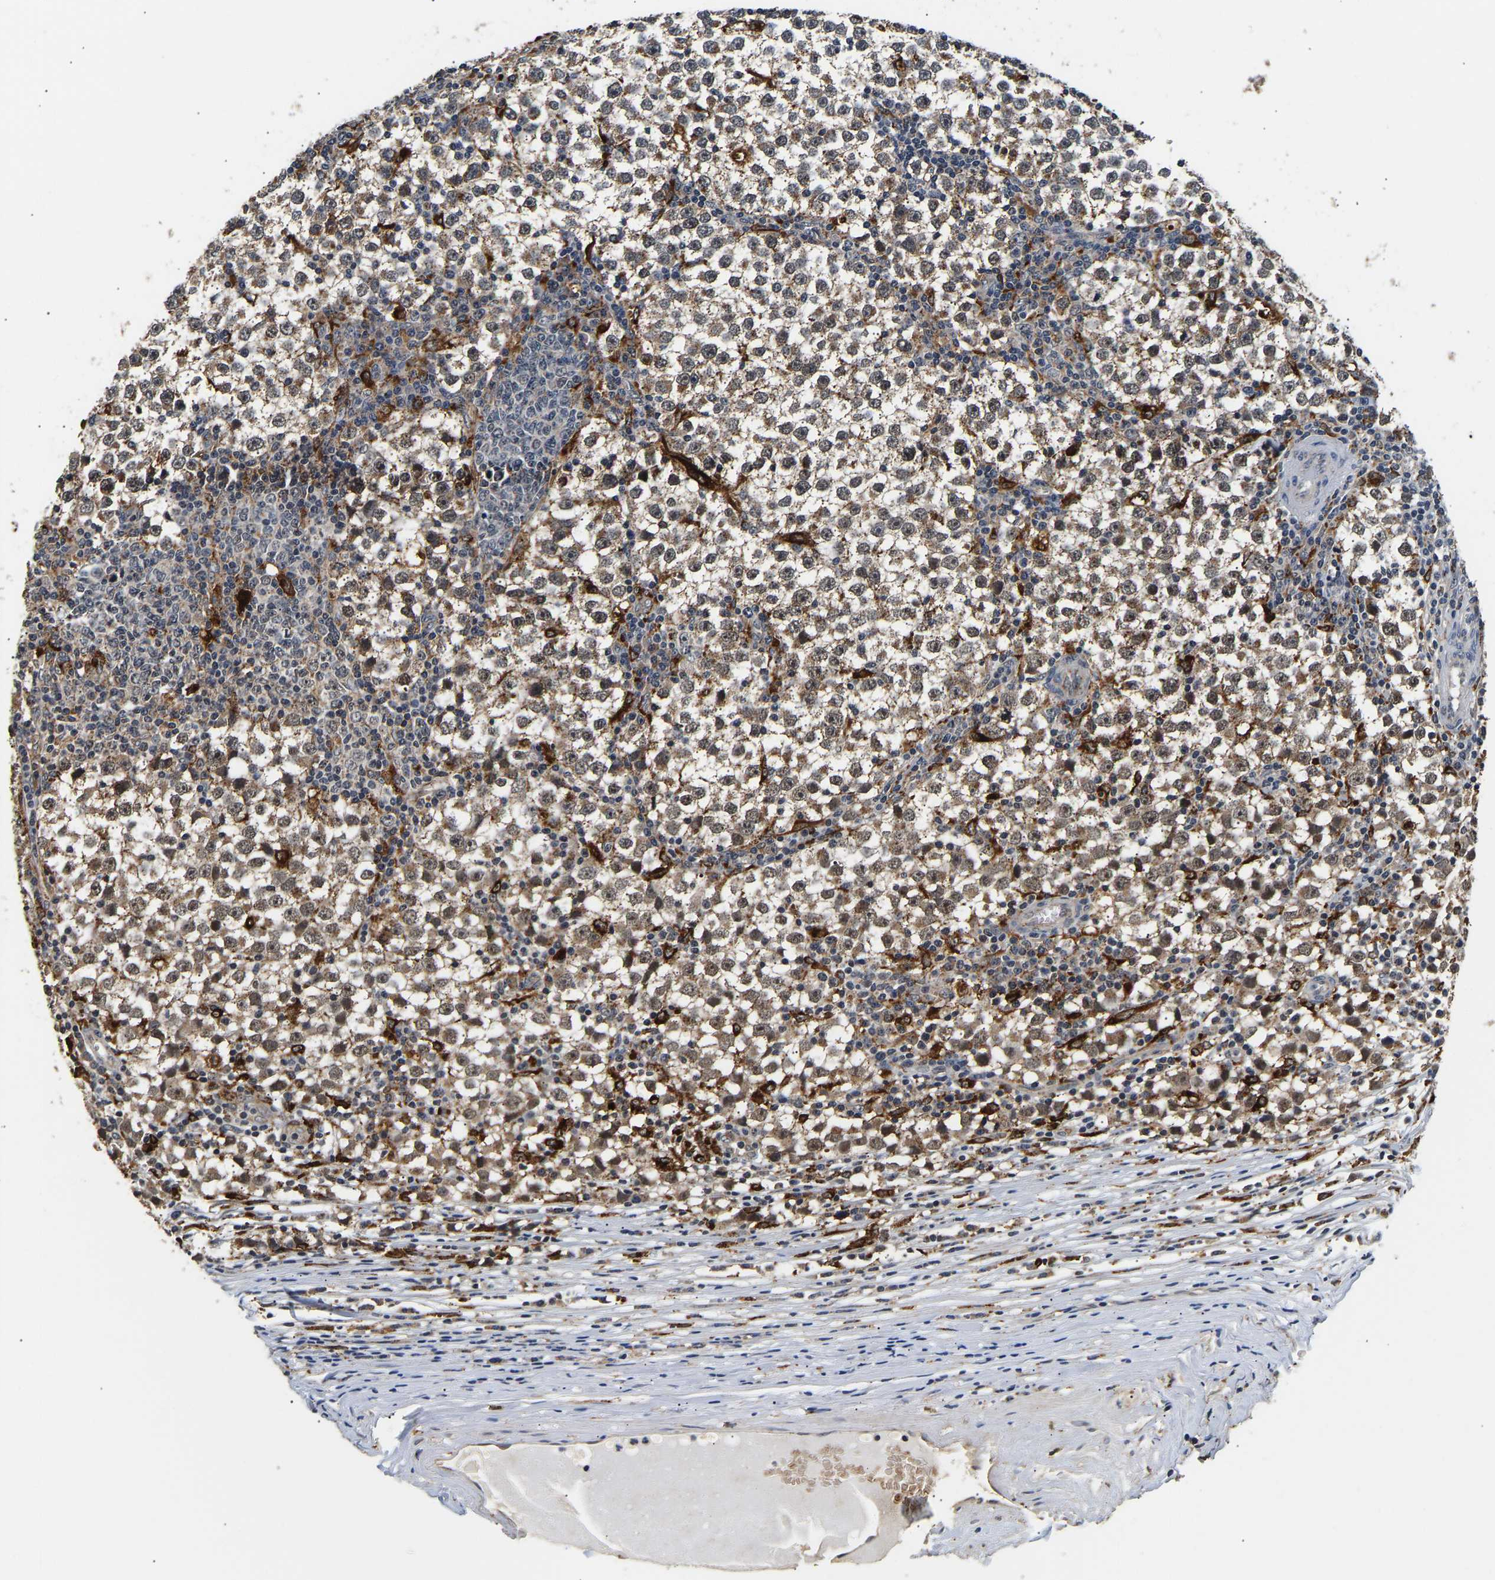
{"staining": {"intensity": "weak", "quantity": ">75%", "location": "cytoplasmic/membranous"}, "tissue": "testis cancer", "cell_type": "Tumor cells", "image_type": "cancer", "snomed": [{"axis": "morphology", "description": "Seminoma, NOS"}, {"axis": "topography", "description": "Testis"}], "caption": "Immunohistochemical staining of testis cancer (seminoma) demonstrates weak cytoplasmic/membranous protein staining in about >75% of tumor cells.", "gene": "SMU1", "patient": {"sex": "male", "age": 65}}